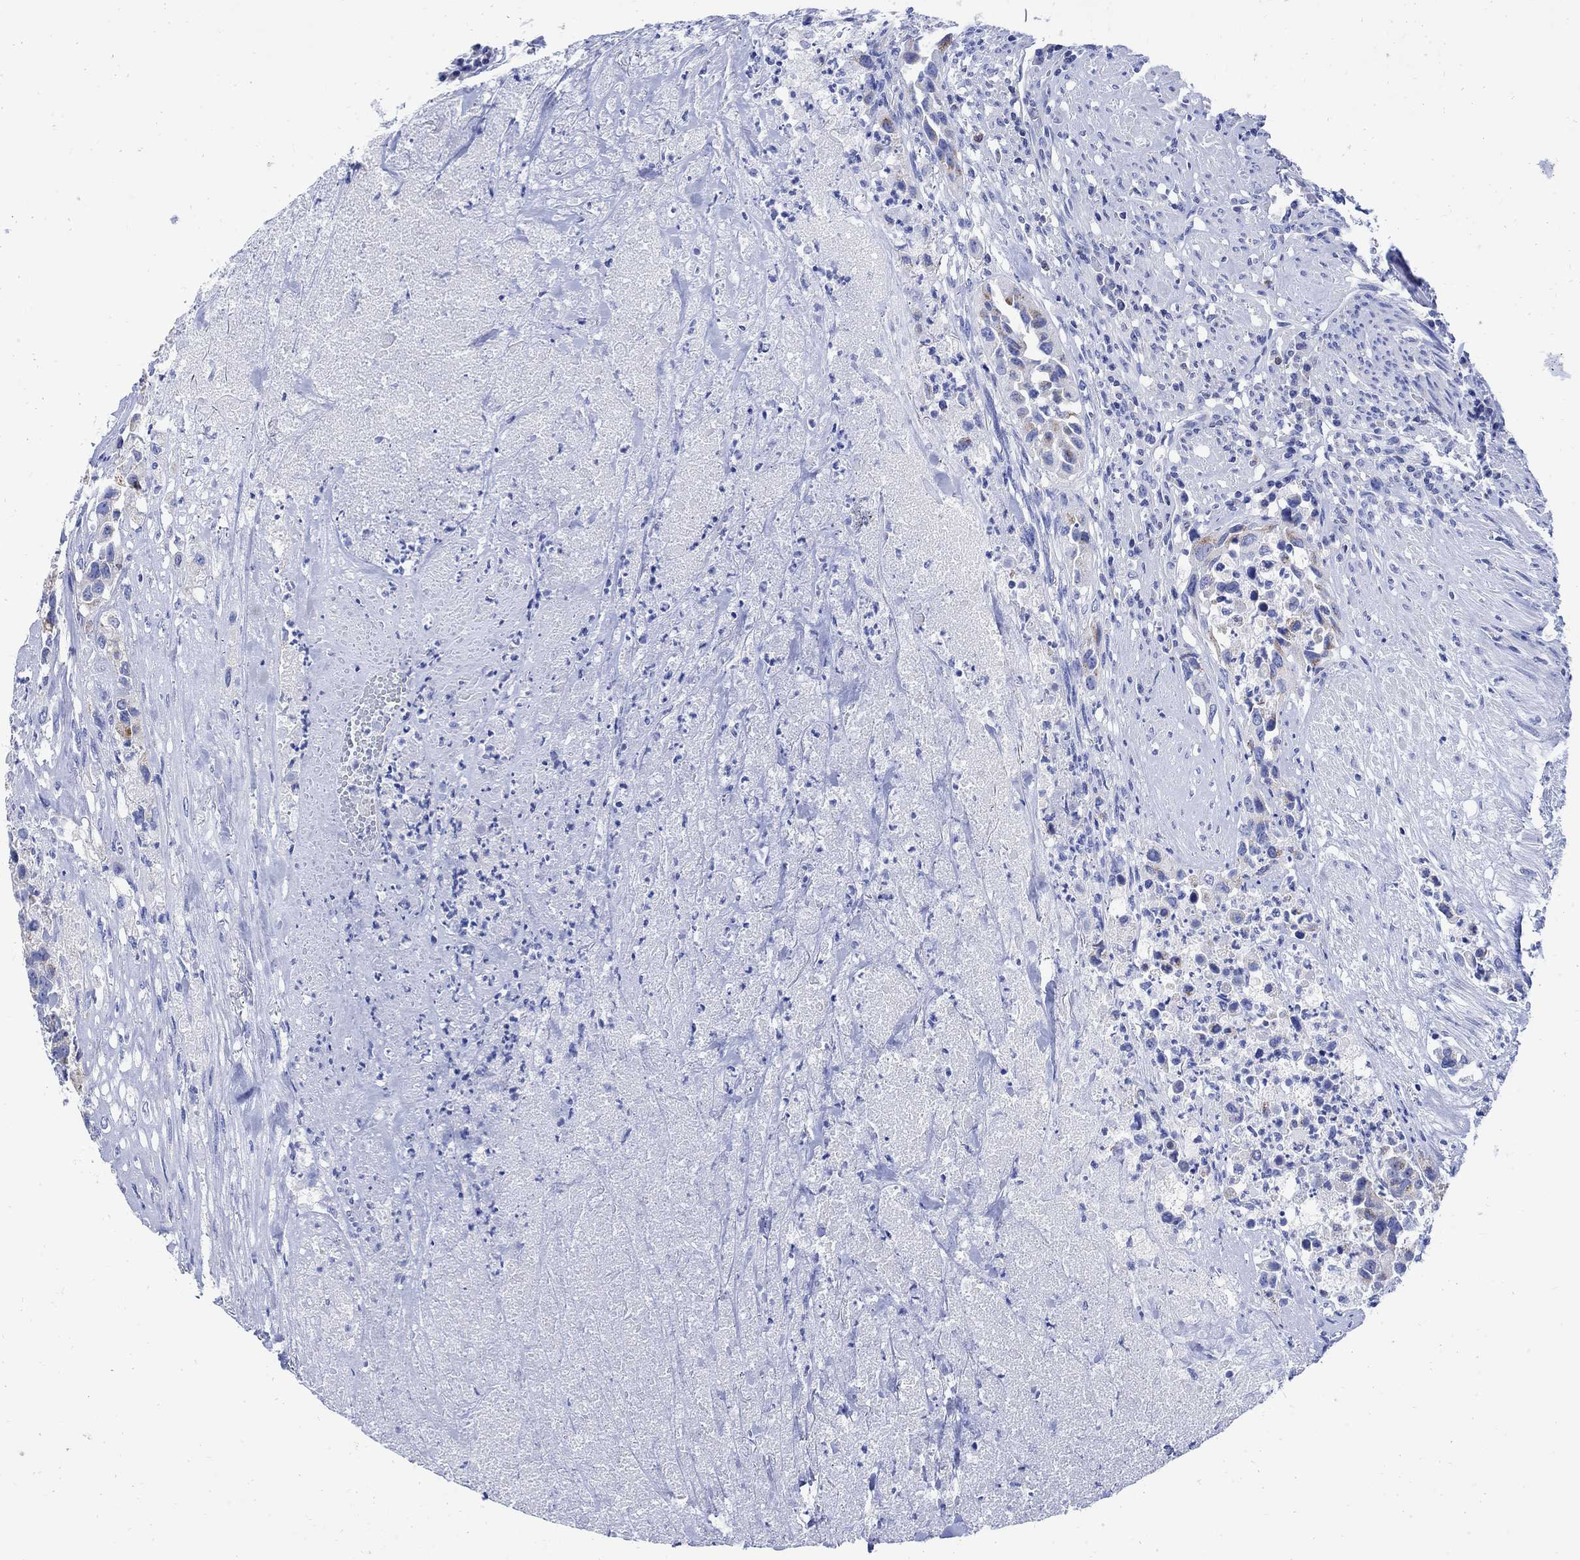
{"staining": {"intensity": "moderate", "quantity": "<25%", "location": "cytoplasmic/membranous"}, "tissue": "urothelial cancer", "cell_type": "Tumor cells", "image_type": "cancer", "snomed": [{"axis": "morphology", "description": "Urothelial carcinoma, High grade"}, {"axis": "topography", "description": "Urinary bladder"}], "caption": "Tumor cells reveal moderate cytoplasmic/membranous expression in about <25% of cells in urothelial carcinoma (high-grade). Using DAB (brown) and hematoxylin (blue) stains, captured at high magnification using brightfield microscopy.", "gene": "CPLX2", "patient": {"sex": "female", "age": 73}}